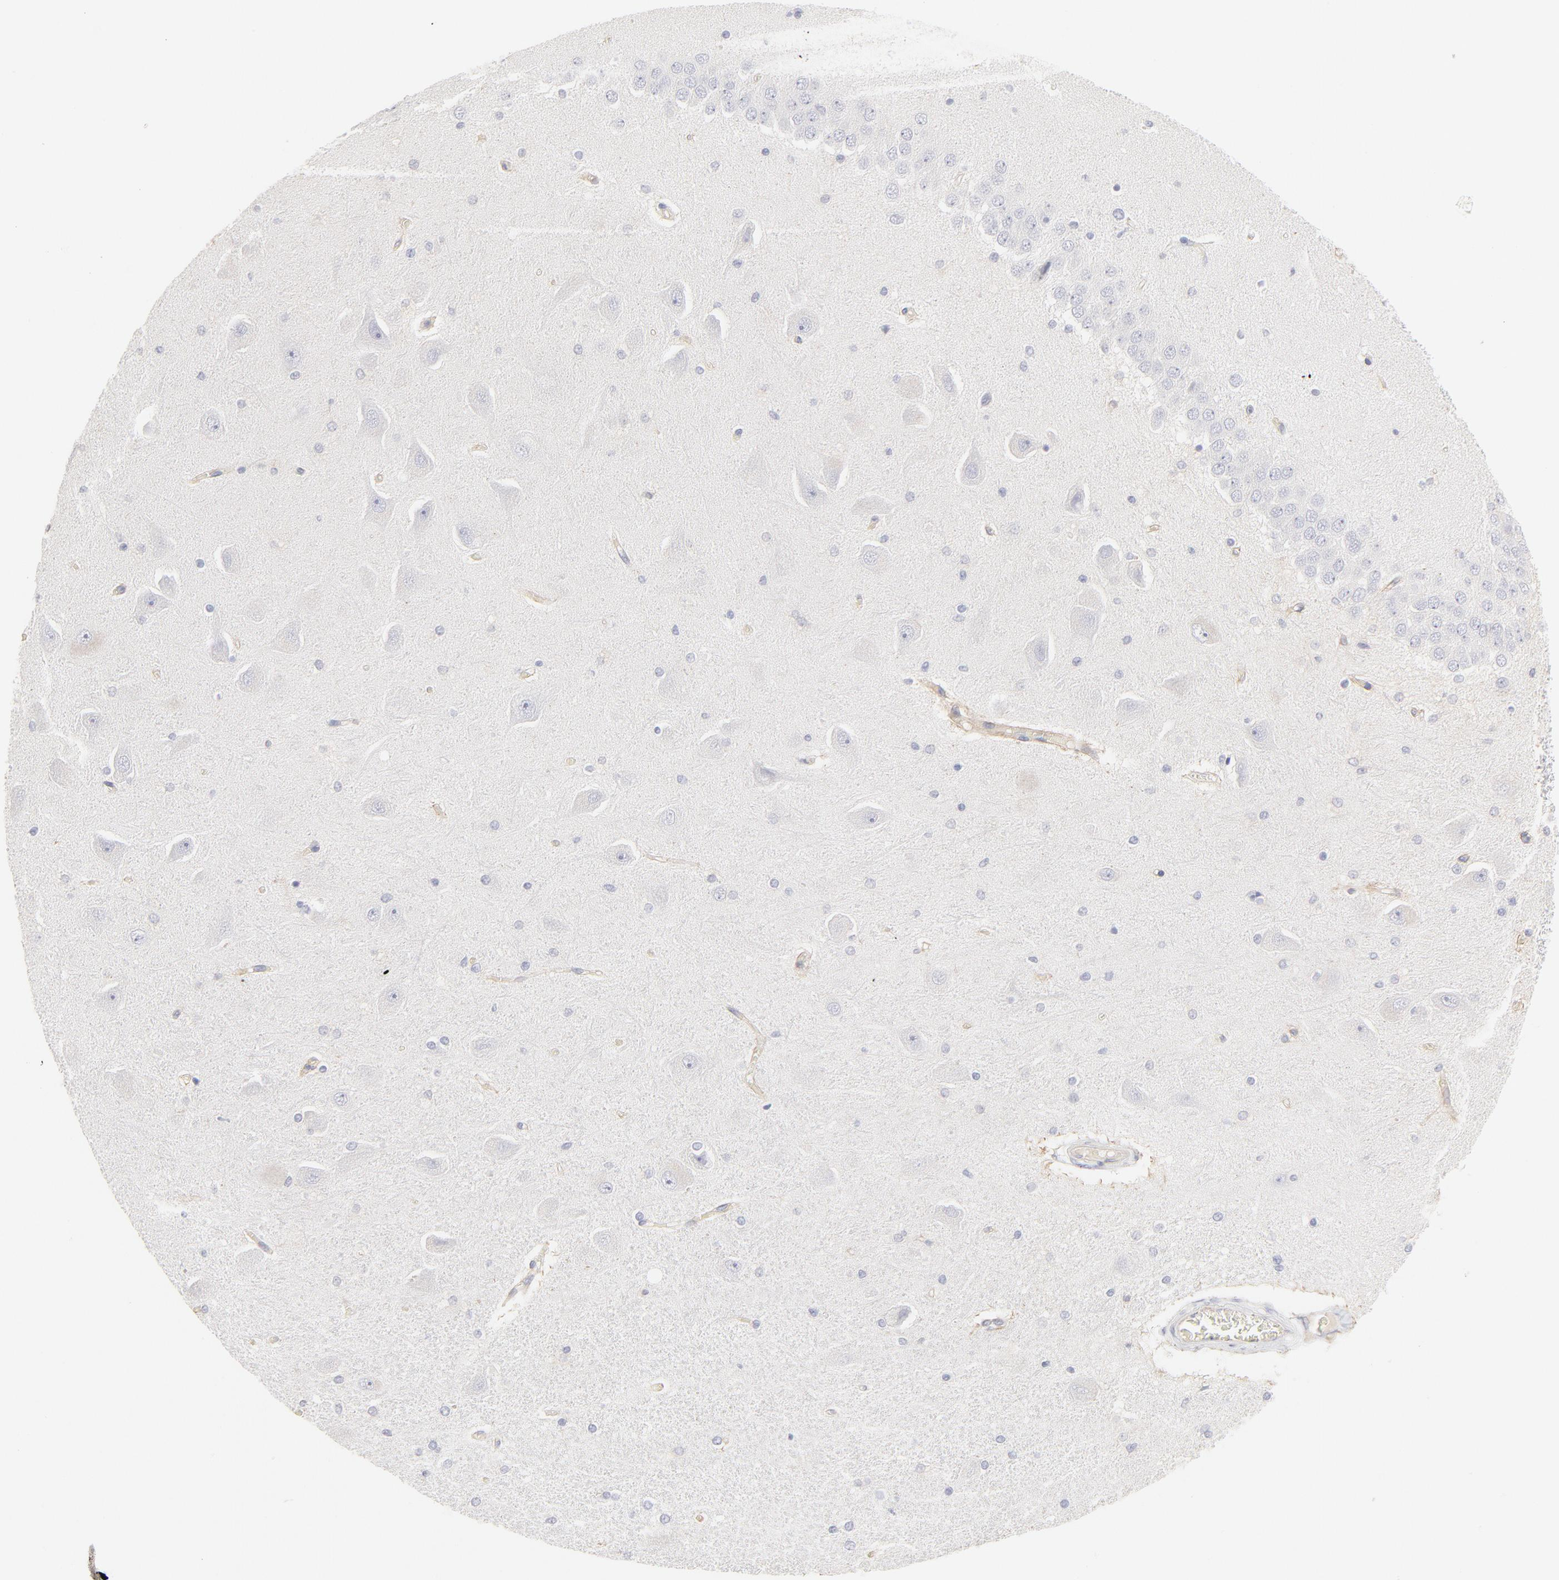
{"staining": {"intensity": "negative", "quantity": "none", "location": "none"}, "tissue": "hippocampus", "cell_type": "Glial cells", "image_type": "normal", "snomed": [{"axis": "morphology", "description": "Normal tissue, NOS"}, {"axis": "topography", "description": "Hippocampus"}], "caption": "High power microscopy histopathology image of an immunohistochemistry (IHC) photomicrograph of normal hippocampus, revealing no significant expression in glial cells.", "gene": "ELF3", "patient": {"sex": "female", "age": 54}}